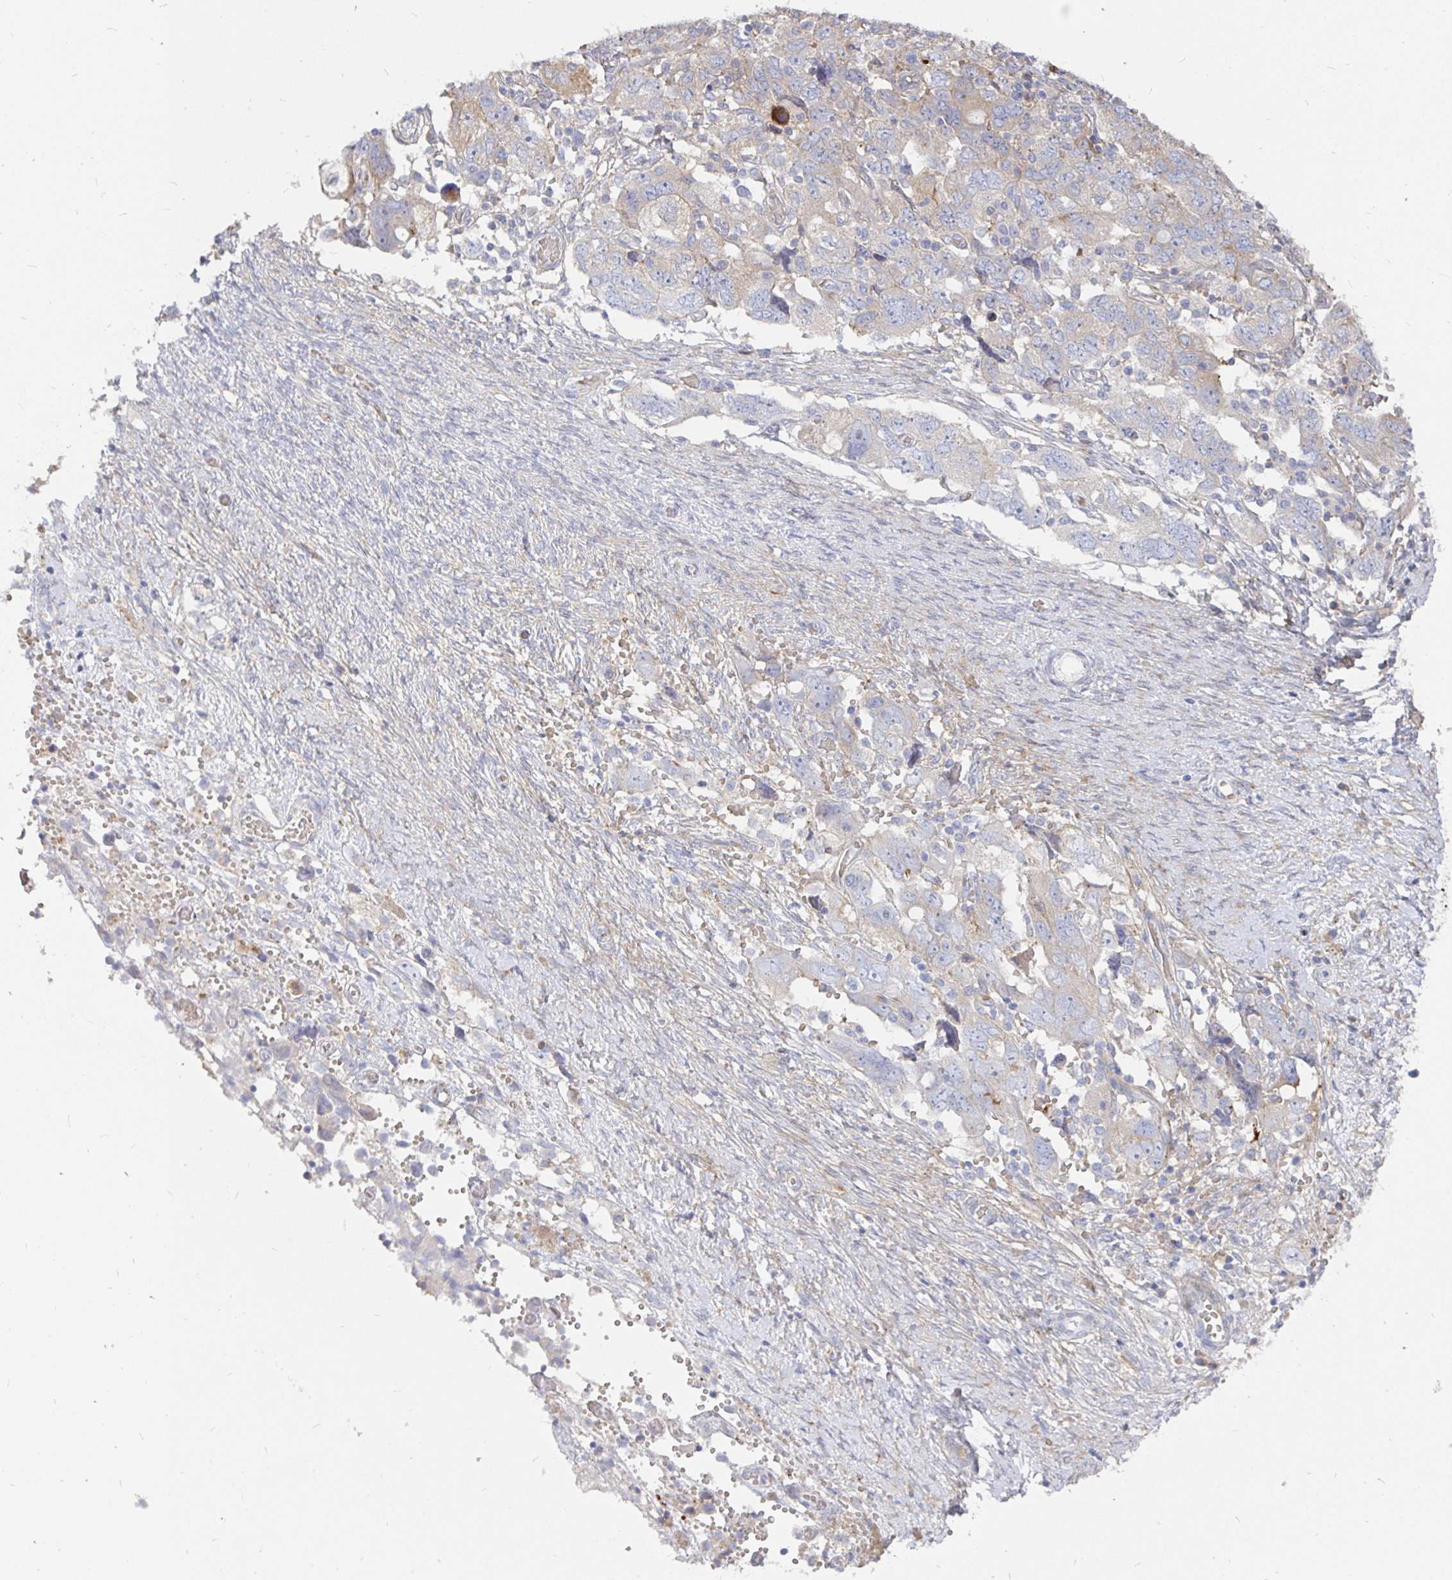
{"staining": {"intensity": "weak", "quantity": "<25%", "location": "cytoplasmic/membranous"}, "tissue": "ovarian cancer", "cell_type": "Tumor cells", "image_type": "cancer", "snomed": [{"axis": "morphology", "description": "Carcinoma, NOS"}, {"axis": "morphology", "description": "Cystadenocarcinoma, serous, NOS"}, {"axis": "topography", "description": "Ovary"}], "caption": "DAB immunohistochemical staining of ovarian cancer demonstrates no significant positivity in tumor cells.", "gene": "KCTD19", "patient": {"sex": "female", "age": 69}}